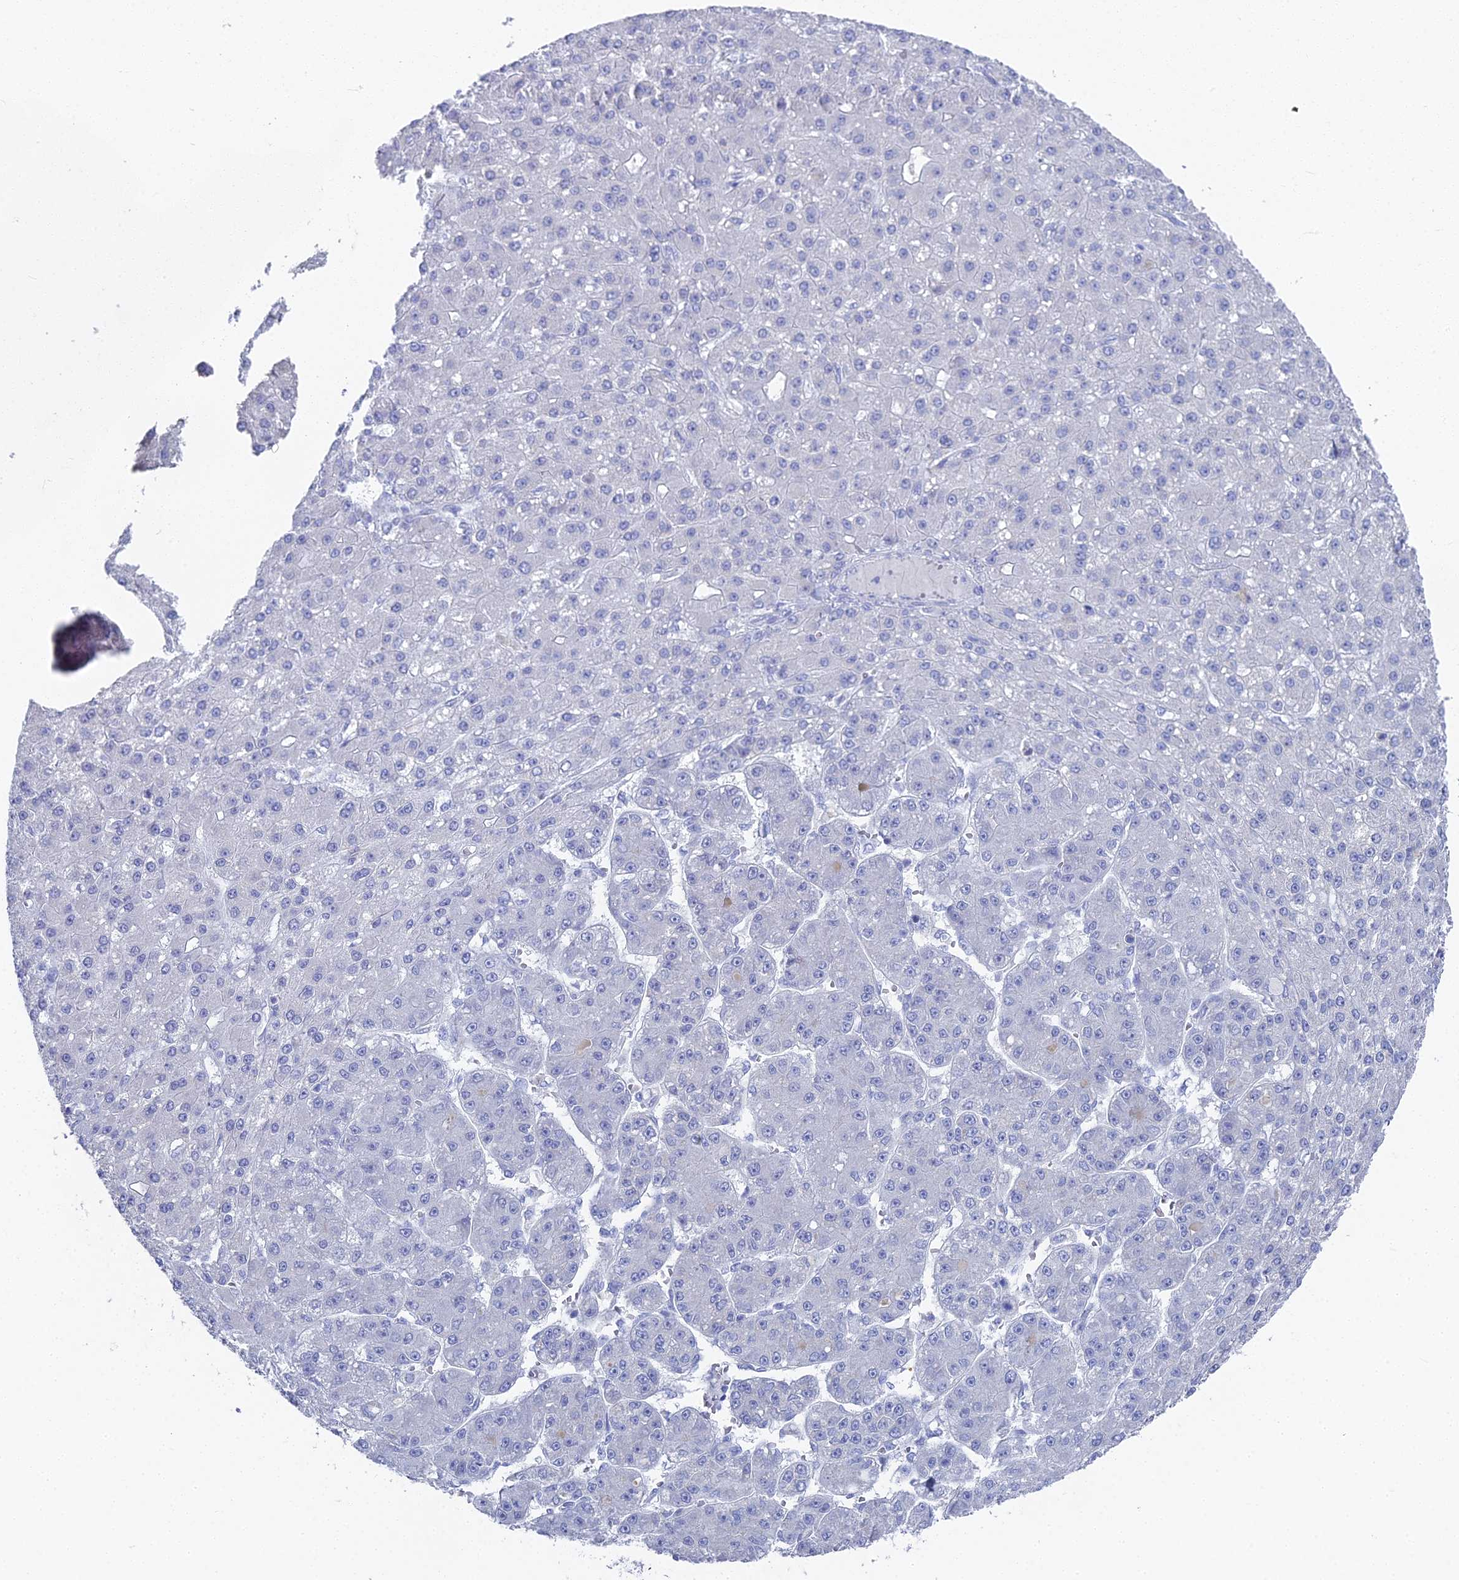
{"staining": {"intensity": "negative", "quantity": "none", "location": "none"}, "tissue": "liver cancer", "cell_type": "Tumor cells", "image_type": "cancer", "snomed": [{"axis": "morphology", "description": "Carcinoma, Hepatocellular, NOS"}, {"axis": "topography", "description": "Liver"}], "caption": "An immunohistochemistry image of liver hepatocellular carcinoma is shown. There is no staining in tumor cells of liver hepatocellular carcinoma.", "gene": "ALPP", "patient": {"sex": "male", "age": 67}}